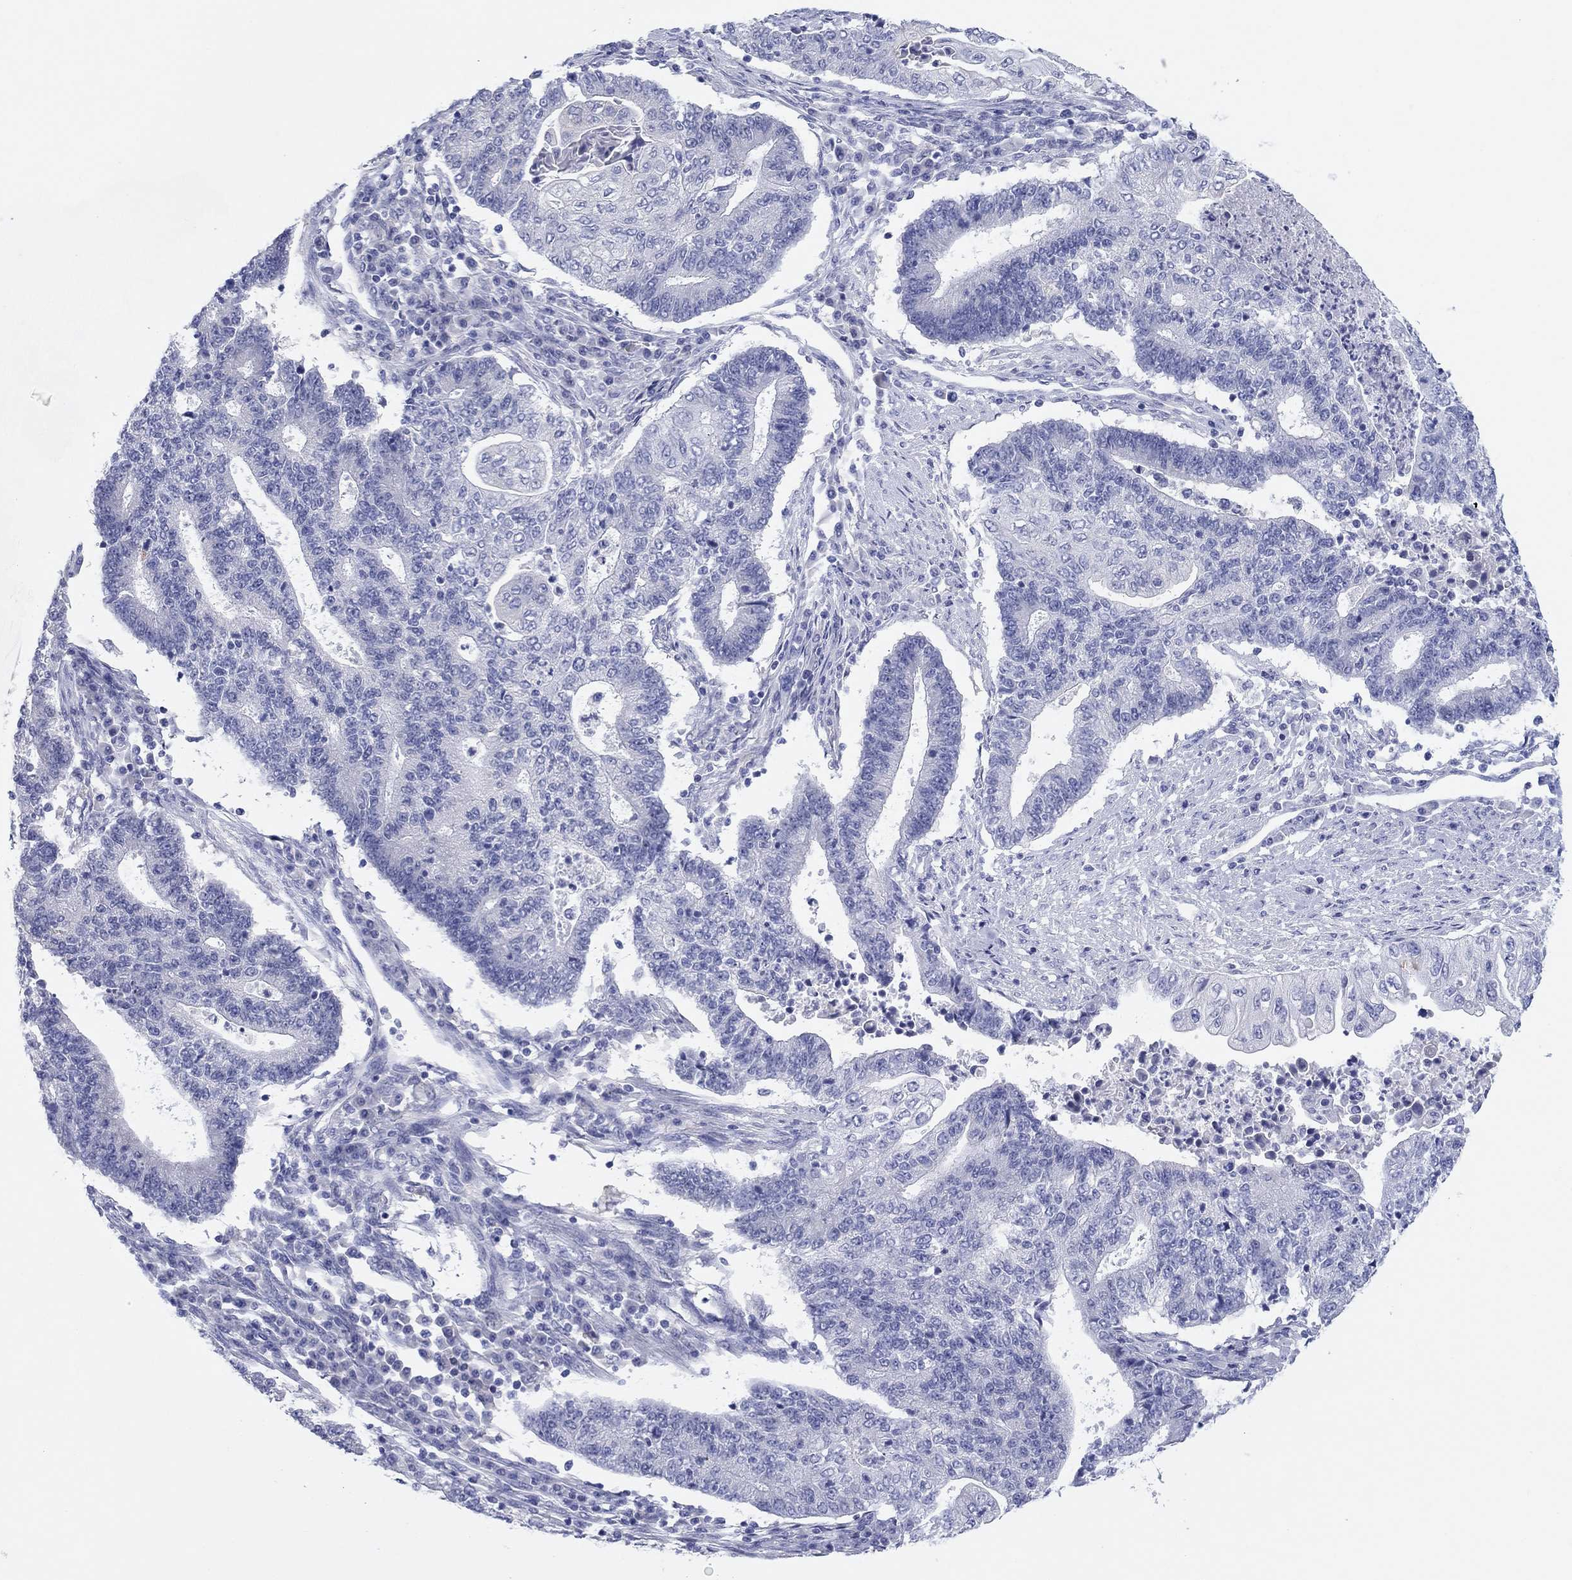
{"staining": {"intensity": "negative", "quantity": "none", "location": "none"}, "tissue": "endometrial cancer", "cell_type": "Tumor cells", "image_type": "cancer", "snomed": [{"axis": "morphology", "description": "Adenocarcinoma, NOS"}, {"axis": "topography", "description": "Uterus"}, {"axis": "topography", "description": "Endometrium"}], "caption": "Immunohistochemistry (IHC) histopathology image of neoplastic tissue: human endometrial cancer stained with DAB exhibits no significant protein positivity in tumor cells.", "gene": "ERICH3", "patient": {"sex": "female", "age": 54}}